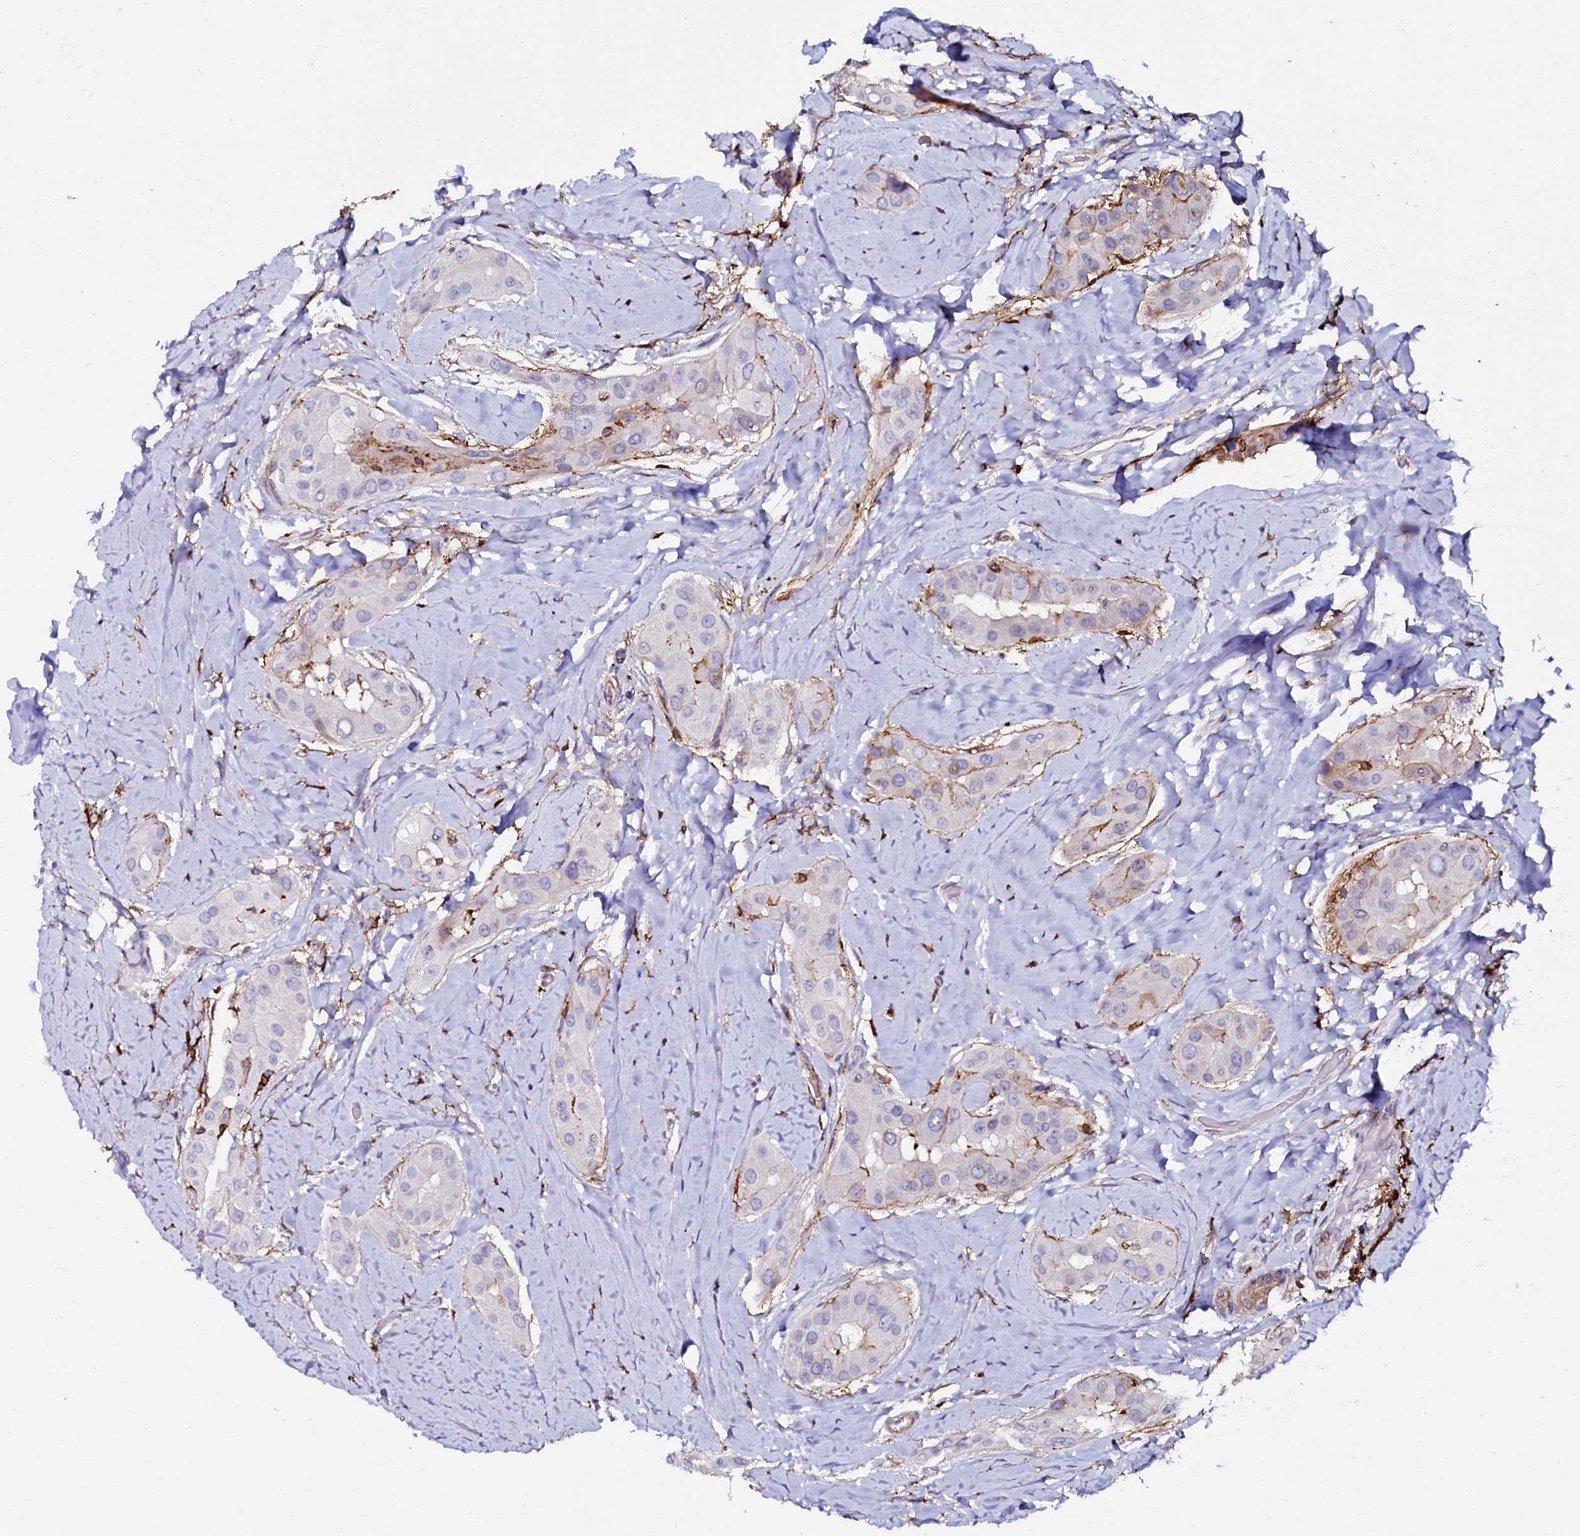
{"staining": {"intensity": "negative", "quantity": "none", "location": "none"}, "tissue": "thyroid cancer", "cell_type": "Tumor cells", "image_type": "cancer", "snomed": [{"axis": "morphology", "description": "Papillary adenocarcinoma, NOS"}, {"axis": "topography", "description": "Thyroid gland"}], "caption": "DAB (3,3'-diaminobenzidine) immunohistochemical staining of human thyroid cancer demonstrates no significant expression in tumor cells. Brightfield microscopy of immunohistochemistry (IHC) stained with DAB (3,3'-diaminobenzidine) (brown) and hematoxylin (blue), captured at high magnification.", "gene": "AAAS", "patient": {"sex": "male", "age": 33}}